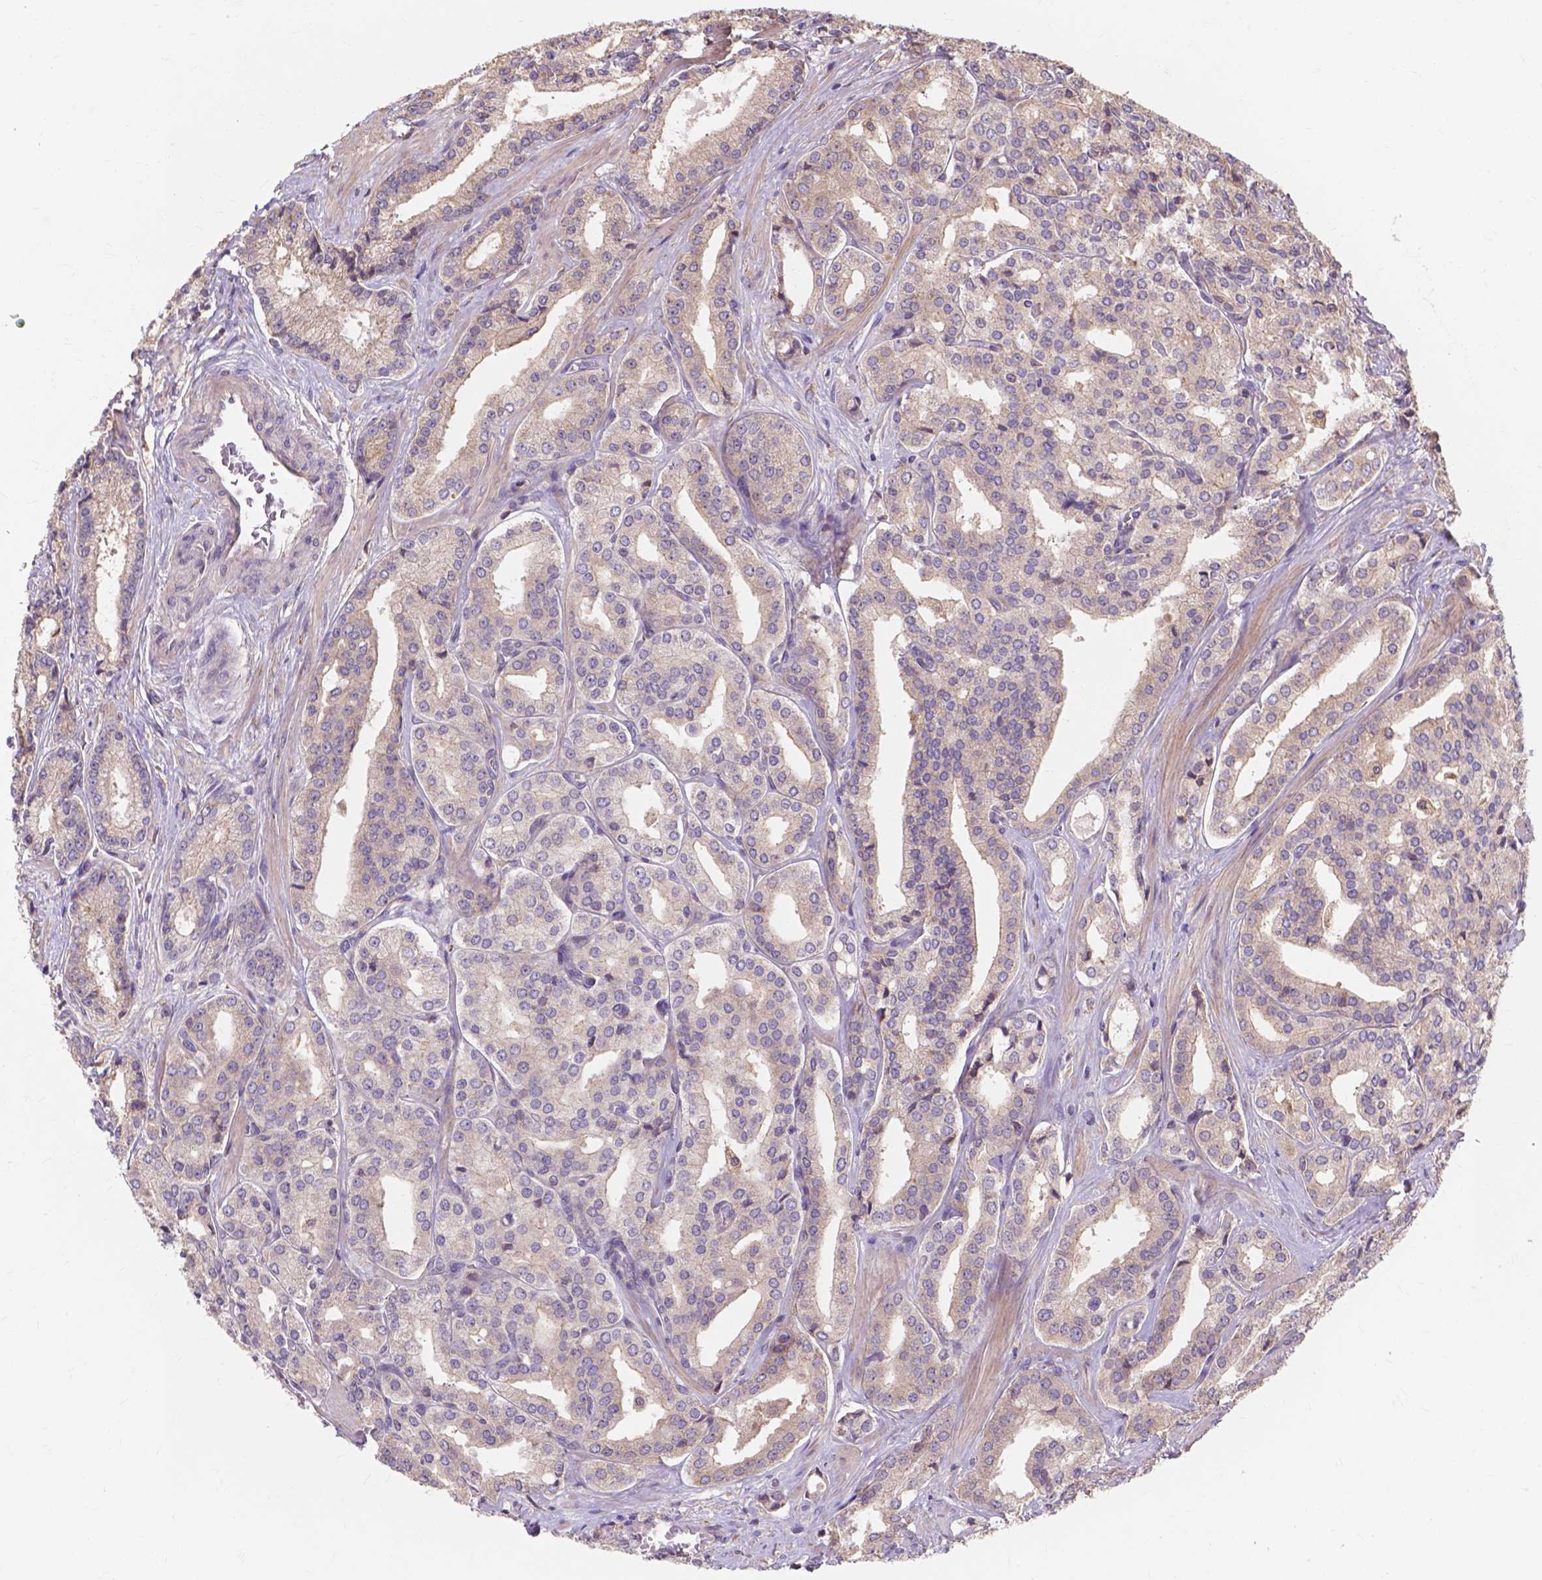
{"staining": {"intensity": "weak", "quantity": "25%-75%", "location": "cytoplasmic/membranous"}, "tissue": "prostate cancer", "cell_type": "Tumor cells", "image_type": "cancer", "snomed": [{"axis": "morphology", "description": "Adenocarcinoma, Low grade"}, {"axis": "topography", "description": "Prostate"}], "caption": "Weak cytoplasmic/membranous staining for a protein is seen in about 25%-75% of tumor cells of prostate cancer (adenocarcinoma (low-grade)) using immunohistochemistry (IHC).", "gene": "TAB2", "patient": {"sex": "male", "age": 56}}